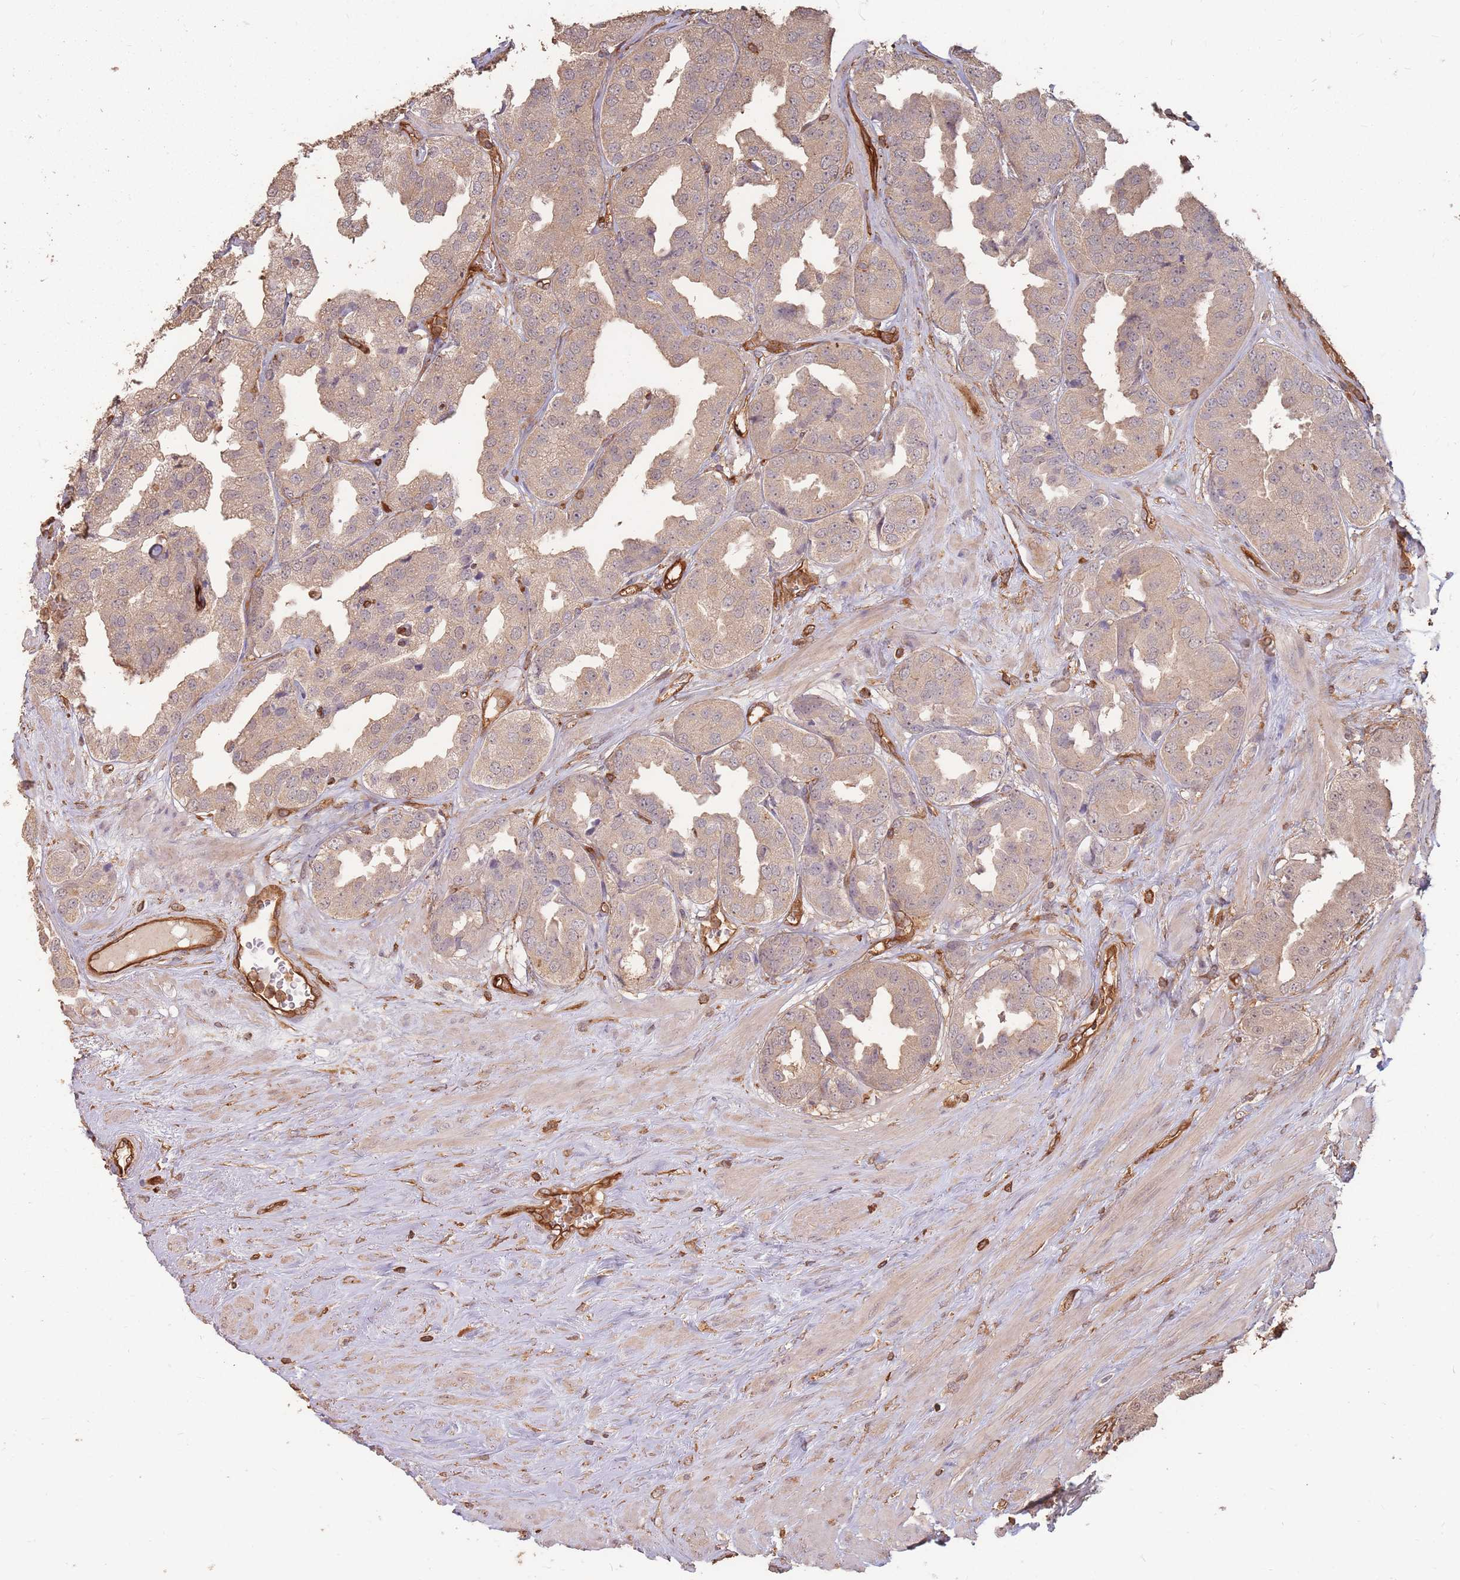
{"staining": {"intensity": "weak", "quantity": ">75%", "location": "cytoplasmic/membranous"}, "tissue": "prostate cancer", "cell_type": "Tumor cells", "image_type": "cancer", "snomed": [{"axis": "morphology", "description": "Adenocarcinoma, High grade"}, {"axis": "topography", "description": "Prostate"}], "caption": "Tumor cells reveal weak cytoplasmic/membranous staining in about >75% of cells in prostate cancer (high-grade adenocarcinoma).", "gene": "PLS3", "patient": {"sex": "male", "age": 63}}